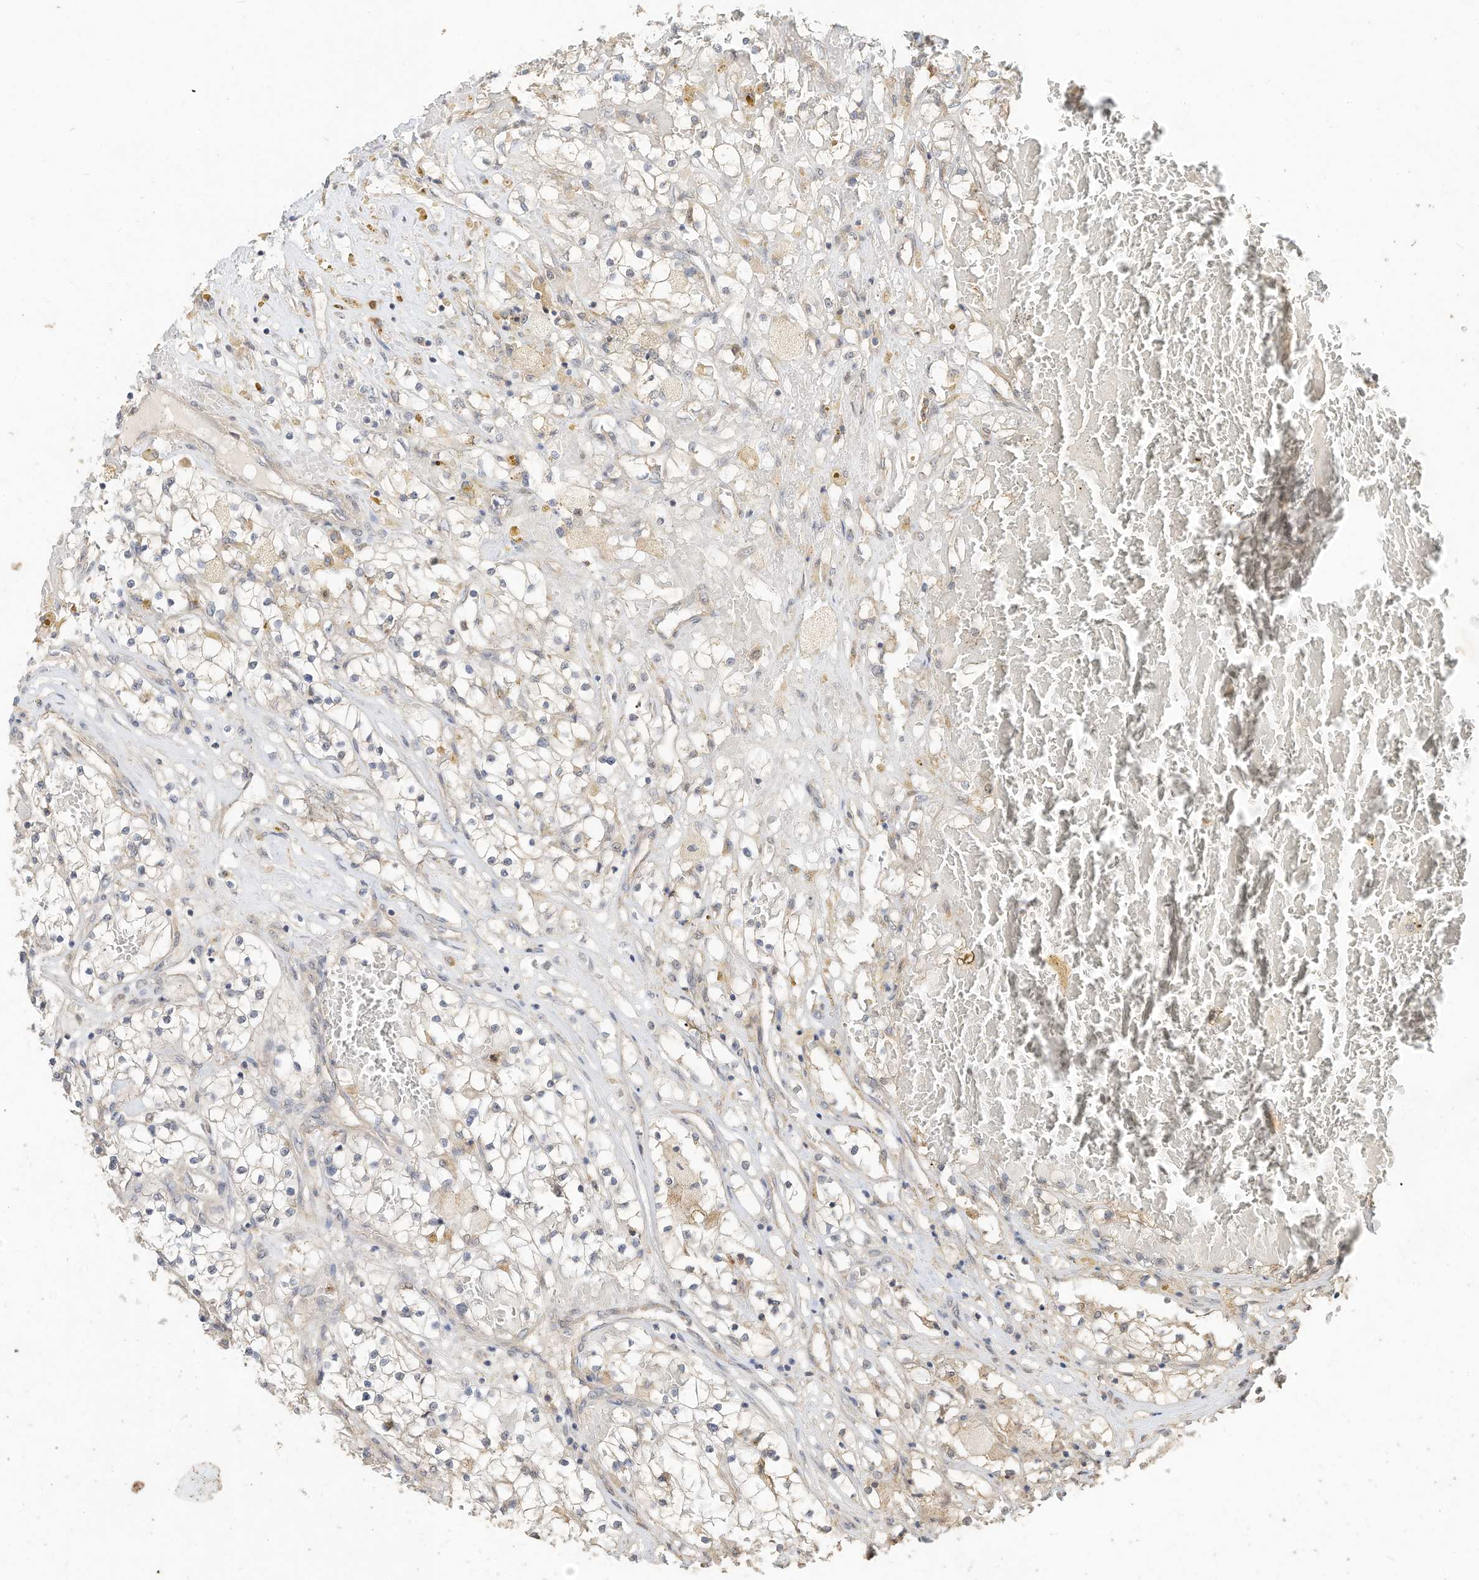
{"staining": {"intensity": "weak", "quantity": "<25%", "location": "cytoplasmic/membranous"}, "tissue": "renal cancer", "cell_type": "Tumor cells", "image_type": "cancer", "snomed": [{"axis": "morphology", "description": "Normal tissue, NOS"}, {"axis": "morphology", "description": "Adenocarcinoma, NOS"}, {"axis": "topography", "description": "Kidney"}], "caption": "A high-resolution image shows IHC staining of renal cancer (adenocarcinoma), which displays no significant expression in tumor cells.", "gene": "OFD1", "patient": {"sex": "male", "age": 68}}